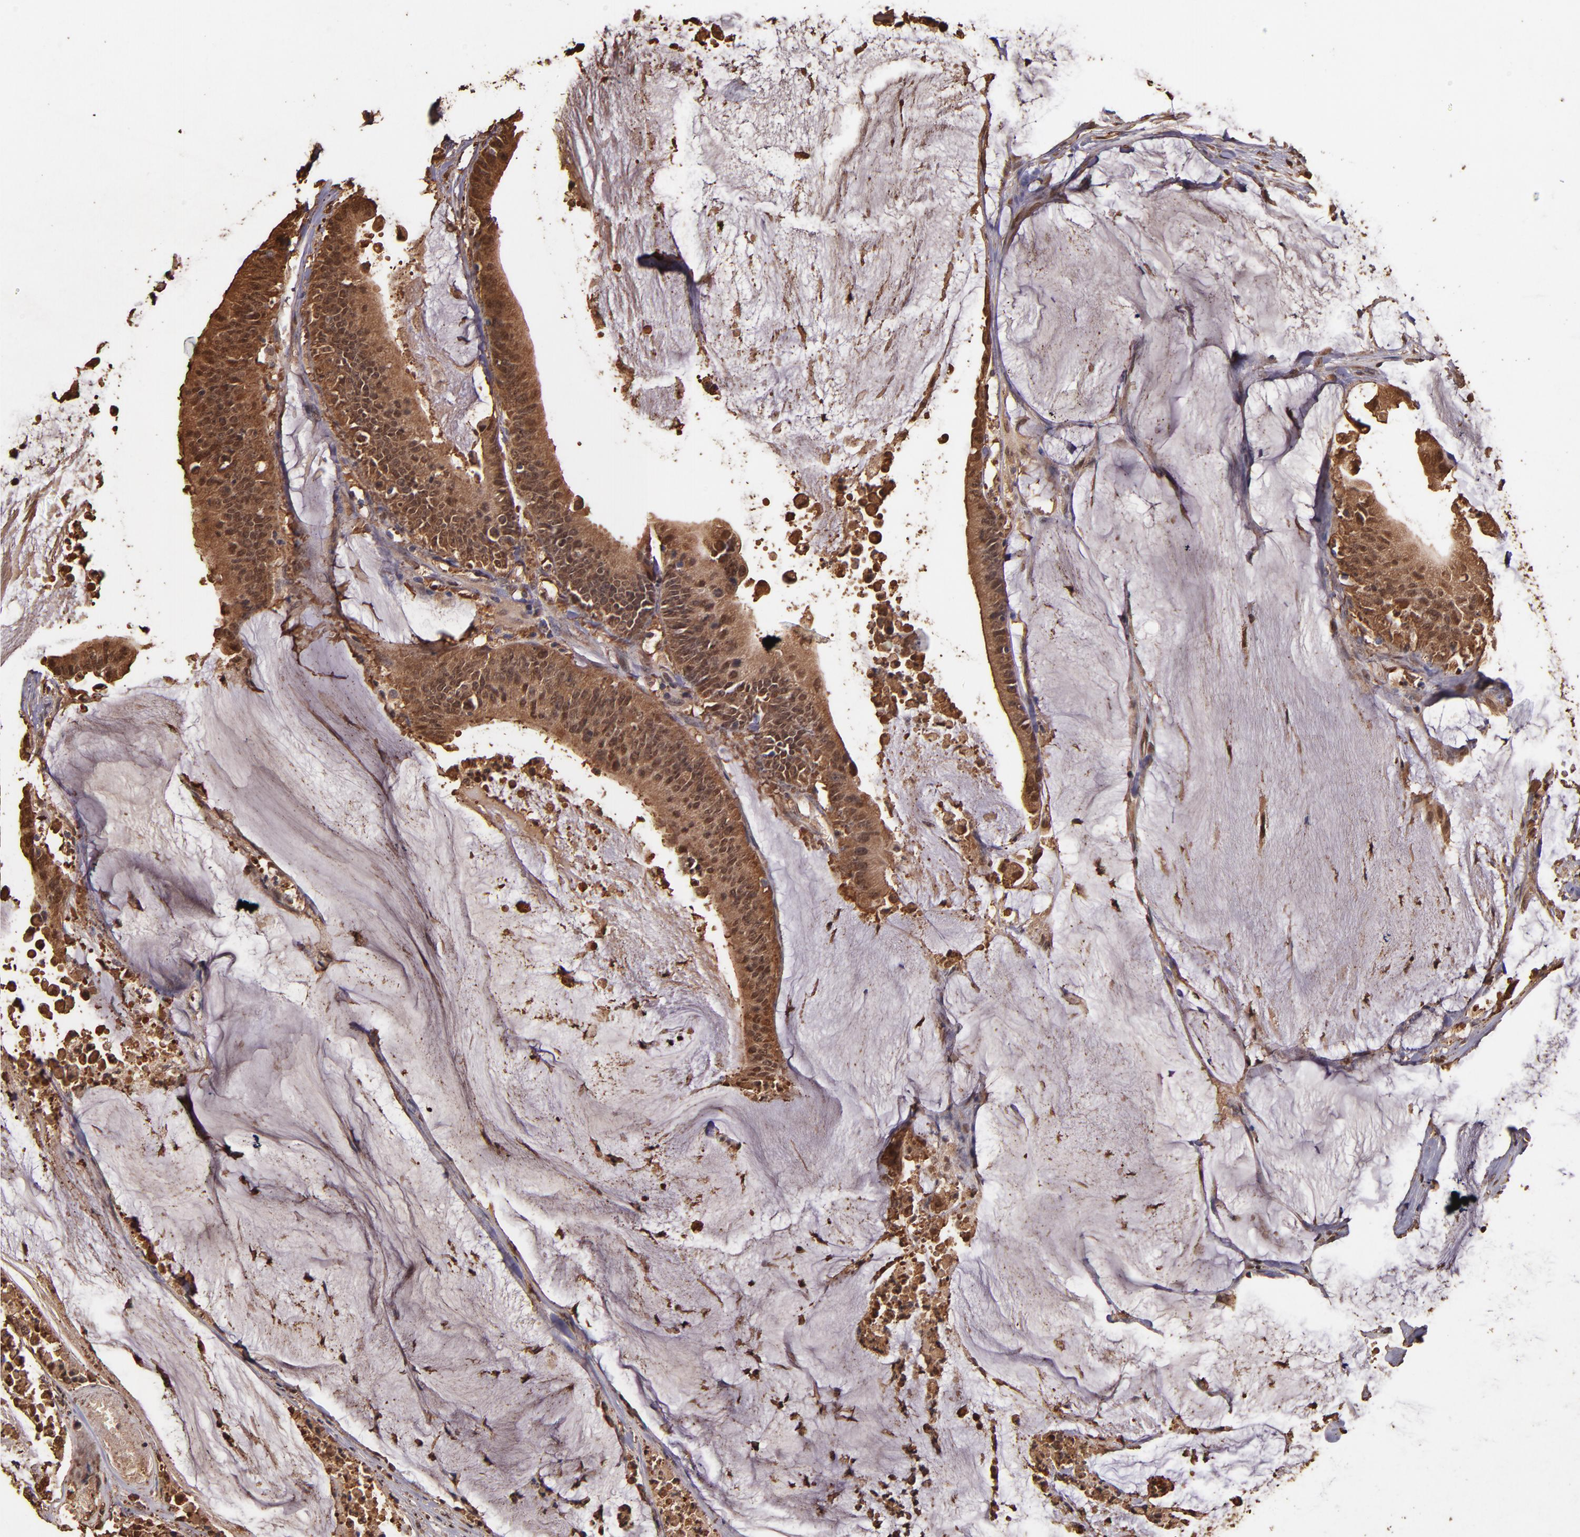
{"staining": {"intensity": "strong", "quantity": ">75%", "location": "cytoplasmic/membranous,nuclear"}, "tissue": "colorectal cancer", "cell_type": "Tumor cells", "image_type": "cancer", "snomed": [{"axis": "morphology", "description": "Adenocarcinoma, NOS"}, {"axis": "topography", "description": "Rectum"}], "caption": "A high-resolution photomicrograph shows IHC staining of colorectal adenocarcinoma, which exhibits strong cytoplasmic/membranous and nuclear positivity in about >75% of tumor cells.", "gene": "S100A6", "patient": {"sex": "female", "age": 66}}